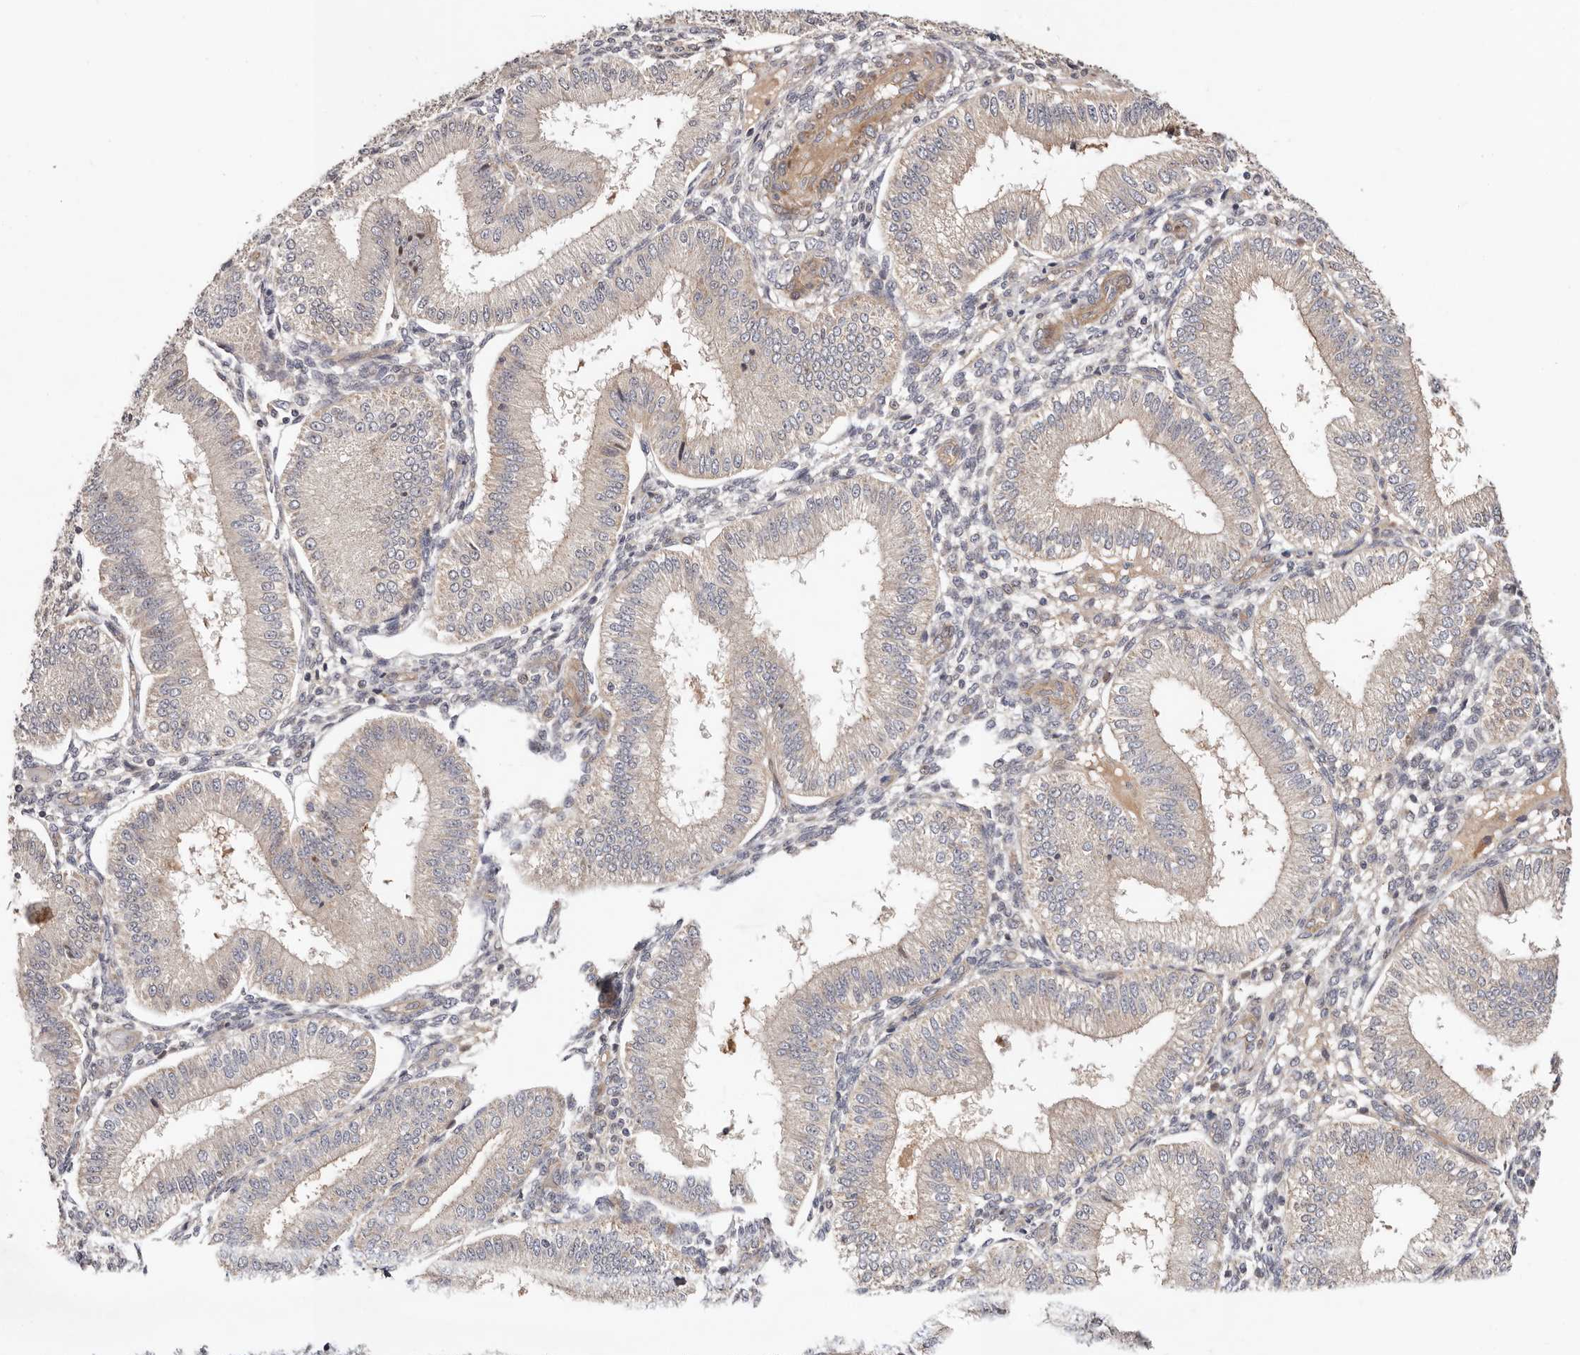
{"staining": {"intensity": "weak", "quantity": "<25%", "location": "cytoplasmic/membranous"}, "tissue": "endometrium", "cell_type": "Cells in endometrial stroma", "image_type": "normal", "snomed": [{"axis": "morphology", "description": "Normal tissue, NOS"}, {"axis": "topography", "description": "Endometrium"}], "caption": "DAB immunohistochemical staining of unremarkable endometrium demonstrates no significant expression in cells in endometrial stroma.", "gene": "MACF1", "patient": {"sex": "female", "age": 39}}